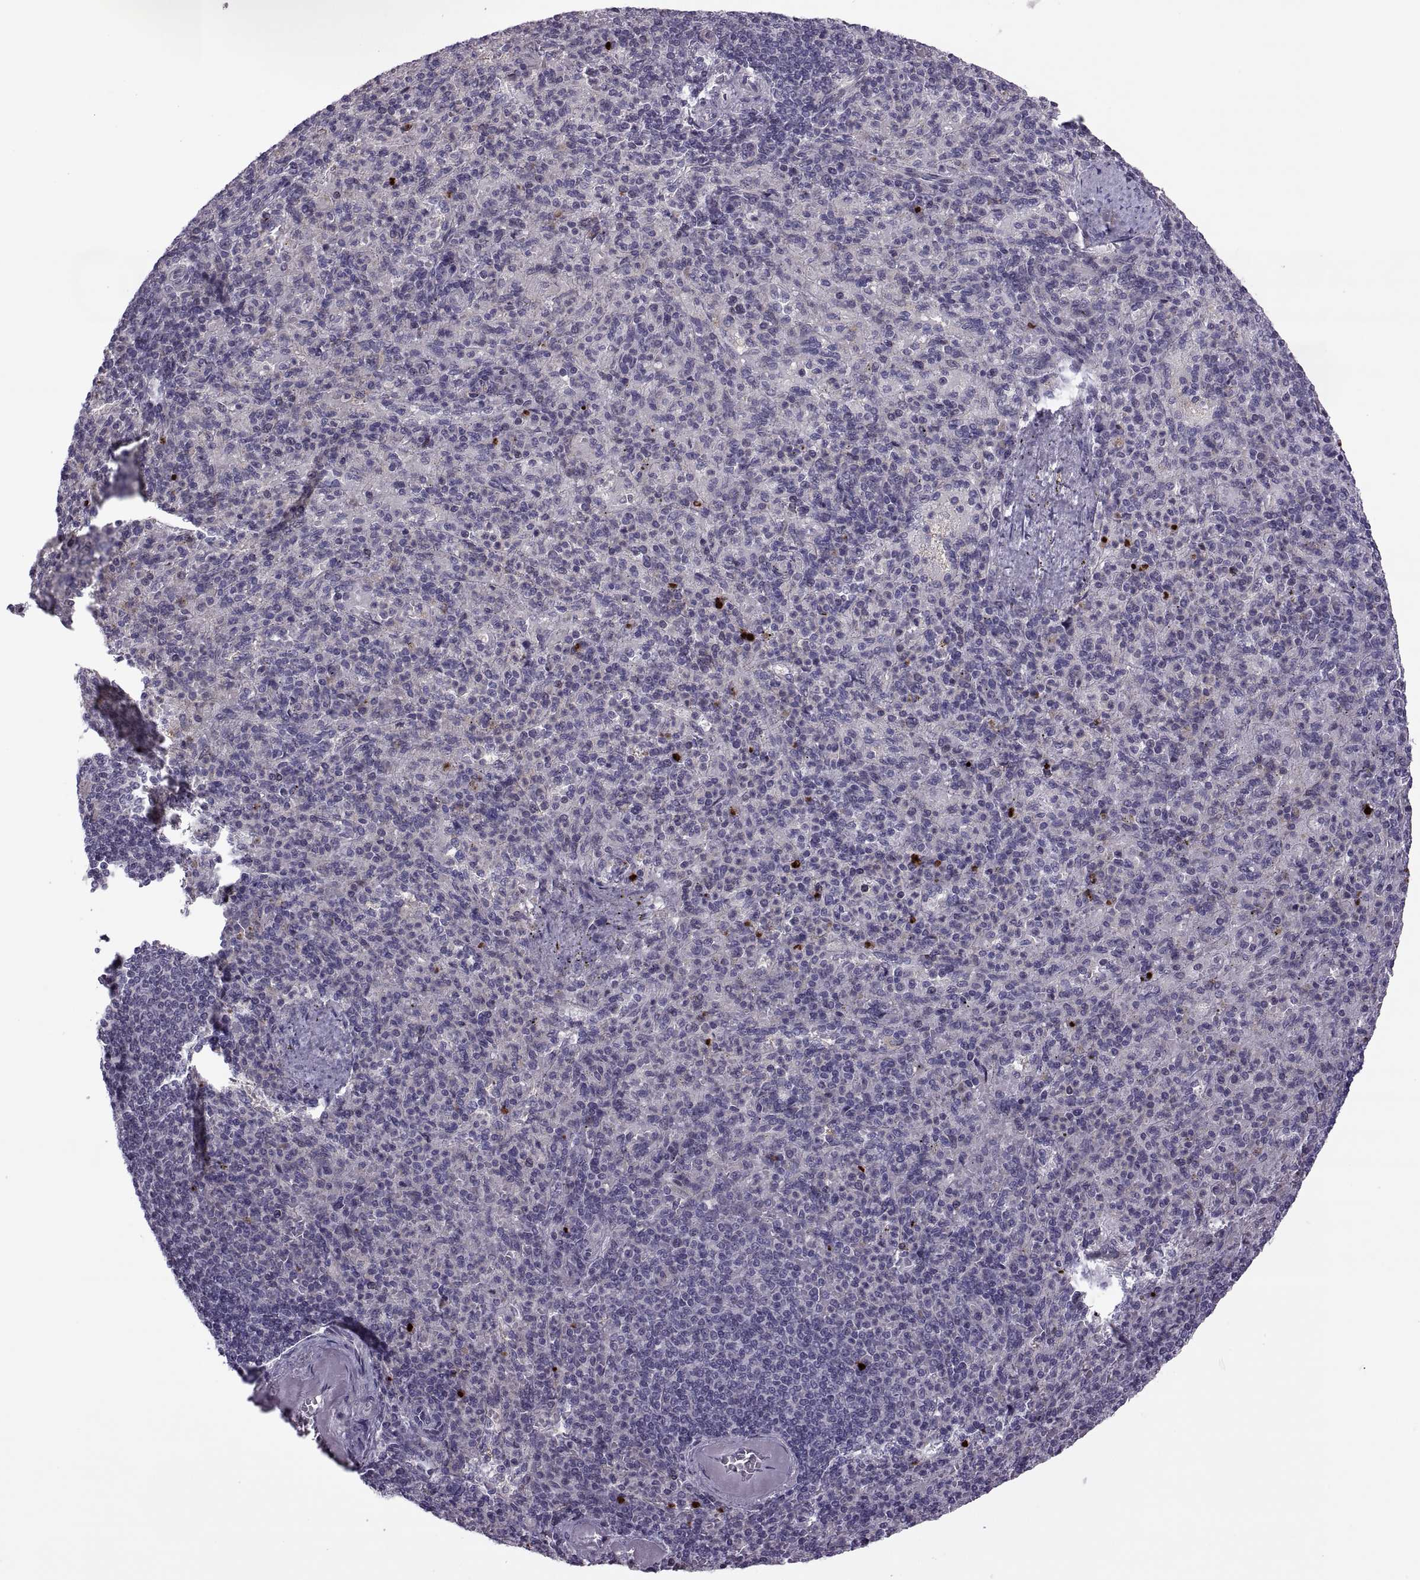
{"staining": {"intensity": "negative", "quantity": "none", "location": "none"}, "tissue": "spleen", "cell_type": "Cells in red pulp", "image_type": "normal", "snomed": [{"axis": "morphology", "description": "Normal tissue, NOS"}, {"axis": "topography", "description": "Spleen"}], "caption": "Immunohistochemistry (IHC) image of normal spleen: spleen stained with DAB (3,3'-diaminobenzidine) displays no significant protein positivity in cells in red pulp. (DAB (3,3'-diaminobenzidine) immunohistochemistry, high magnification).", "gene": "ODF3", "patient": {"sex": "female", "age": 74}}